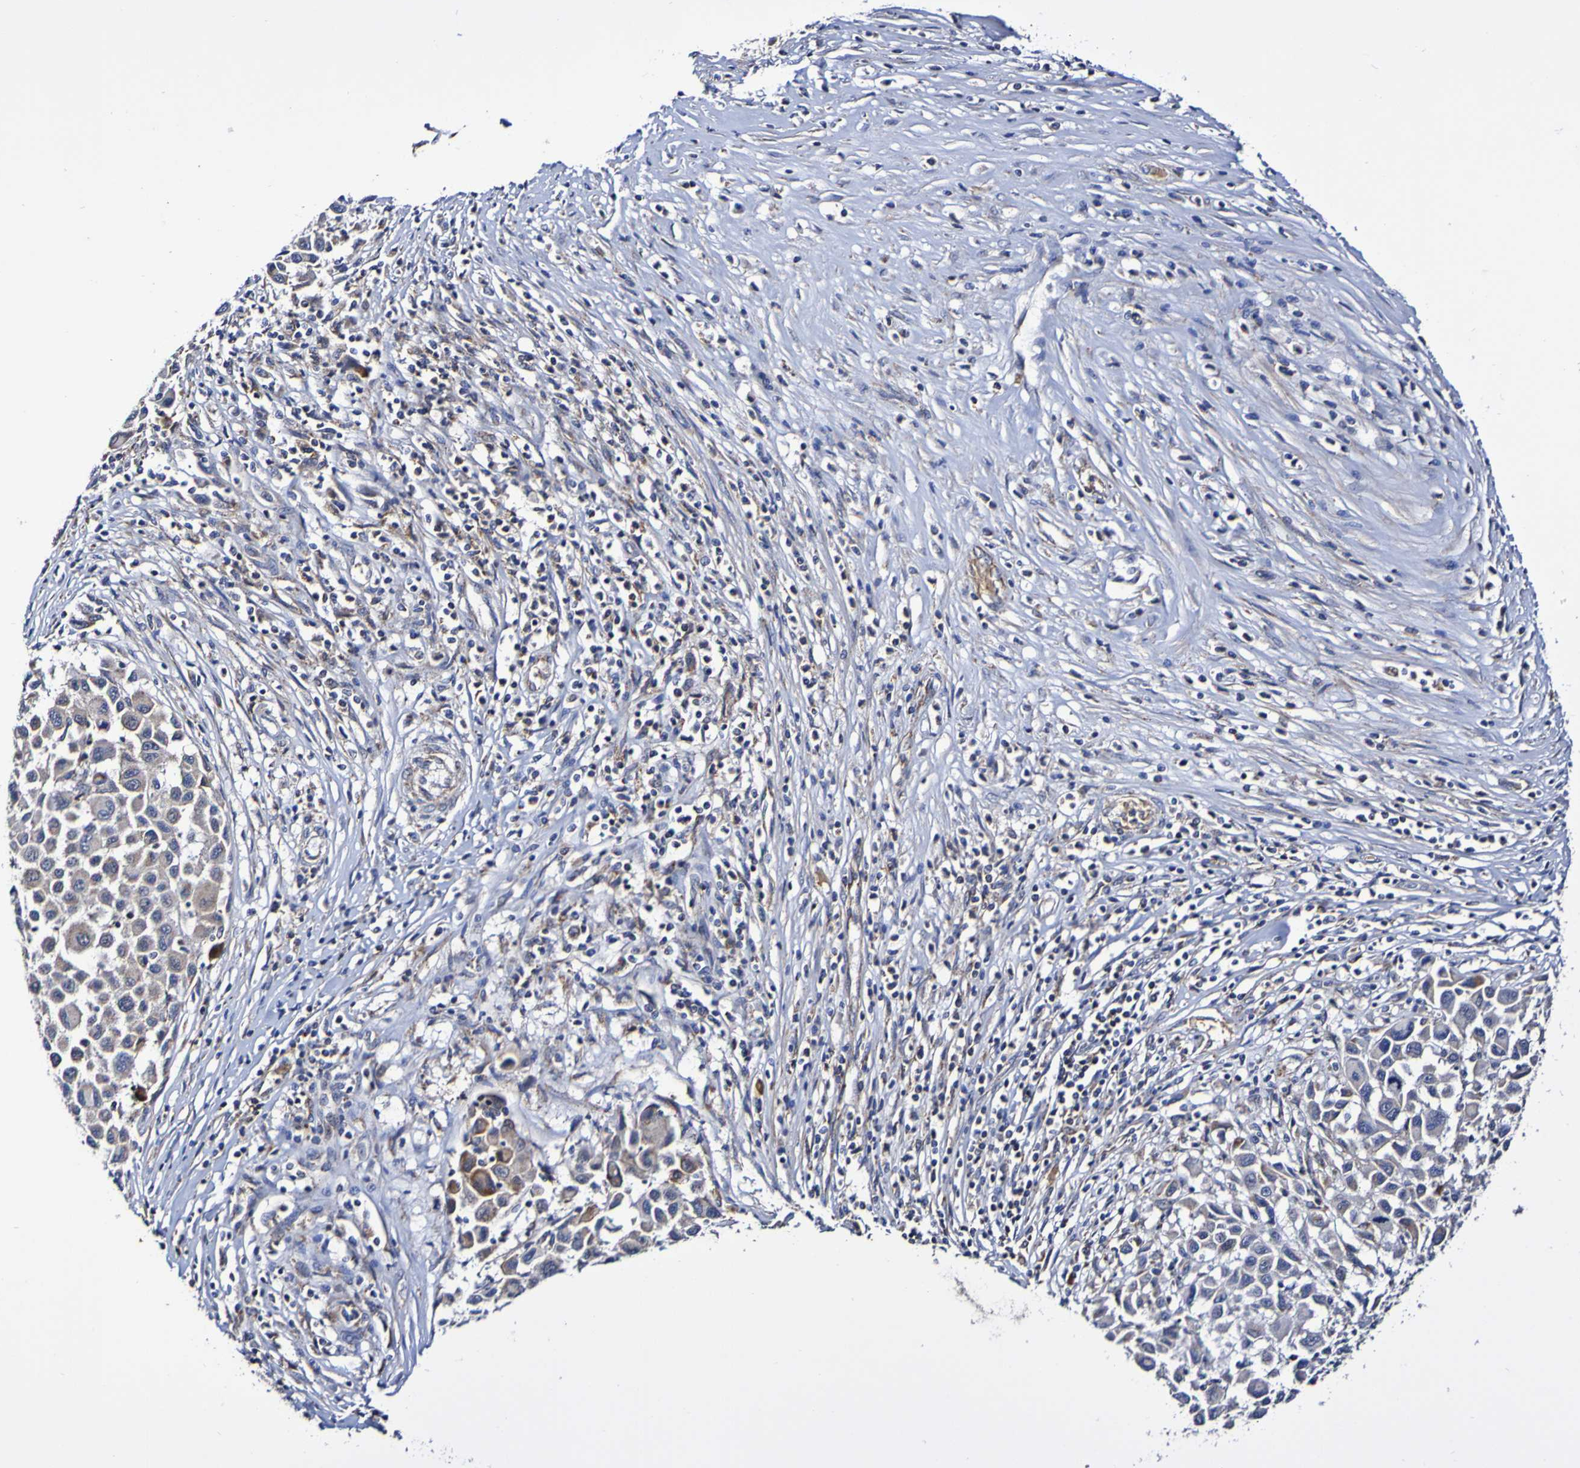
{"staining": {"intensity": "negative", "quantity": "none", "location": "none"}, "tissue": "melanoma", "cell_type": "Tumor cells", "image_type": "cancer", "snomed": [{"axis": "morphology", "description": "Malignant melanoma, Metastatic site"}, {"axis": "topography", "description": "Lymph node"}], "caption": "This is a histopathology image of immunohistochemistry staining of malignant melanoma (metastatic site), which shows no expression in tumor cells.", "gene": "WNT4", "patient": {"sex": "male", "age": 61}}